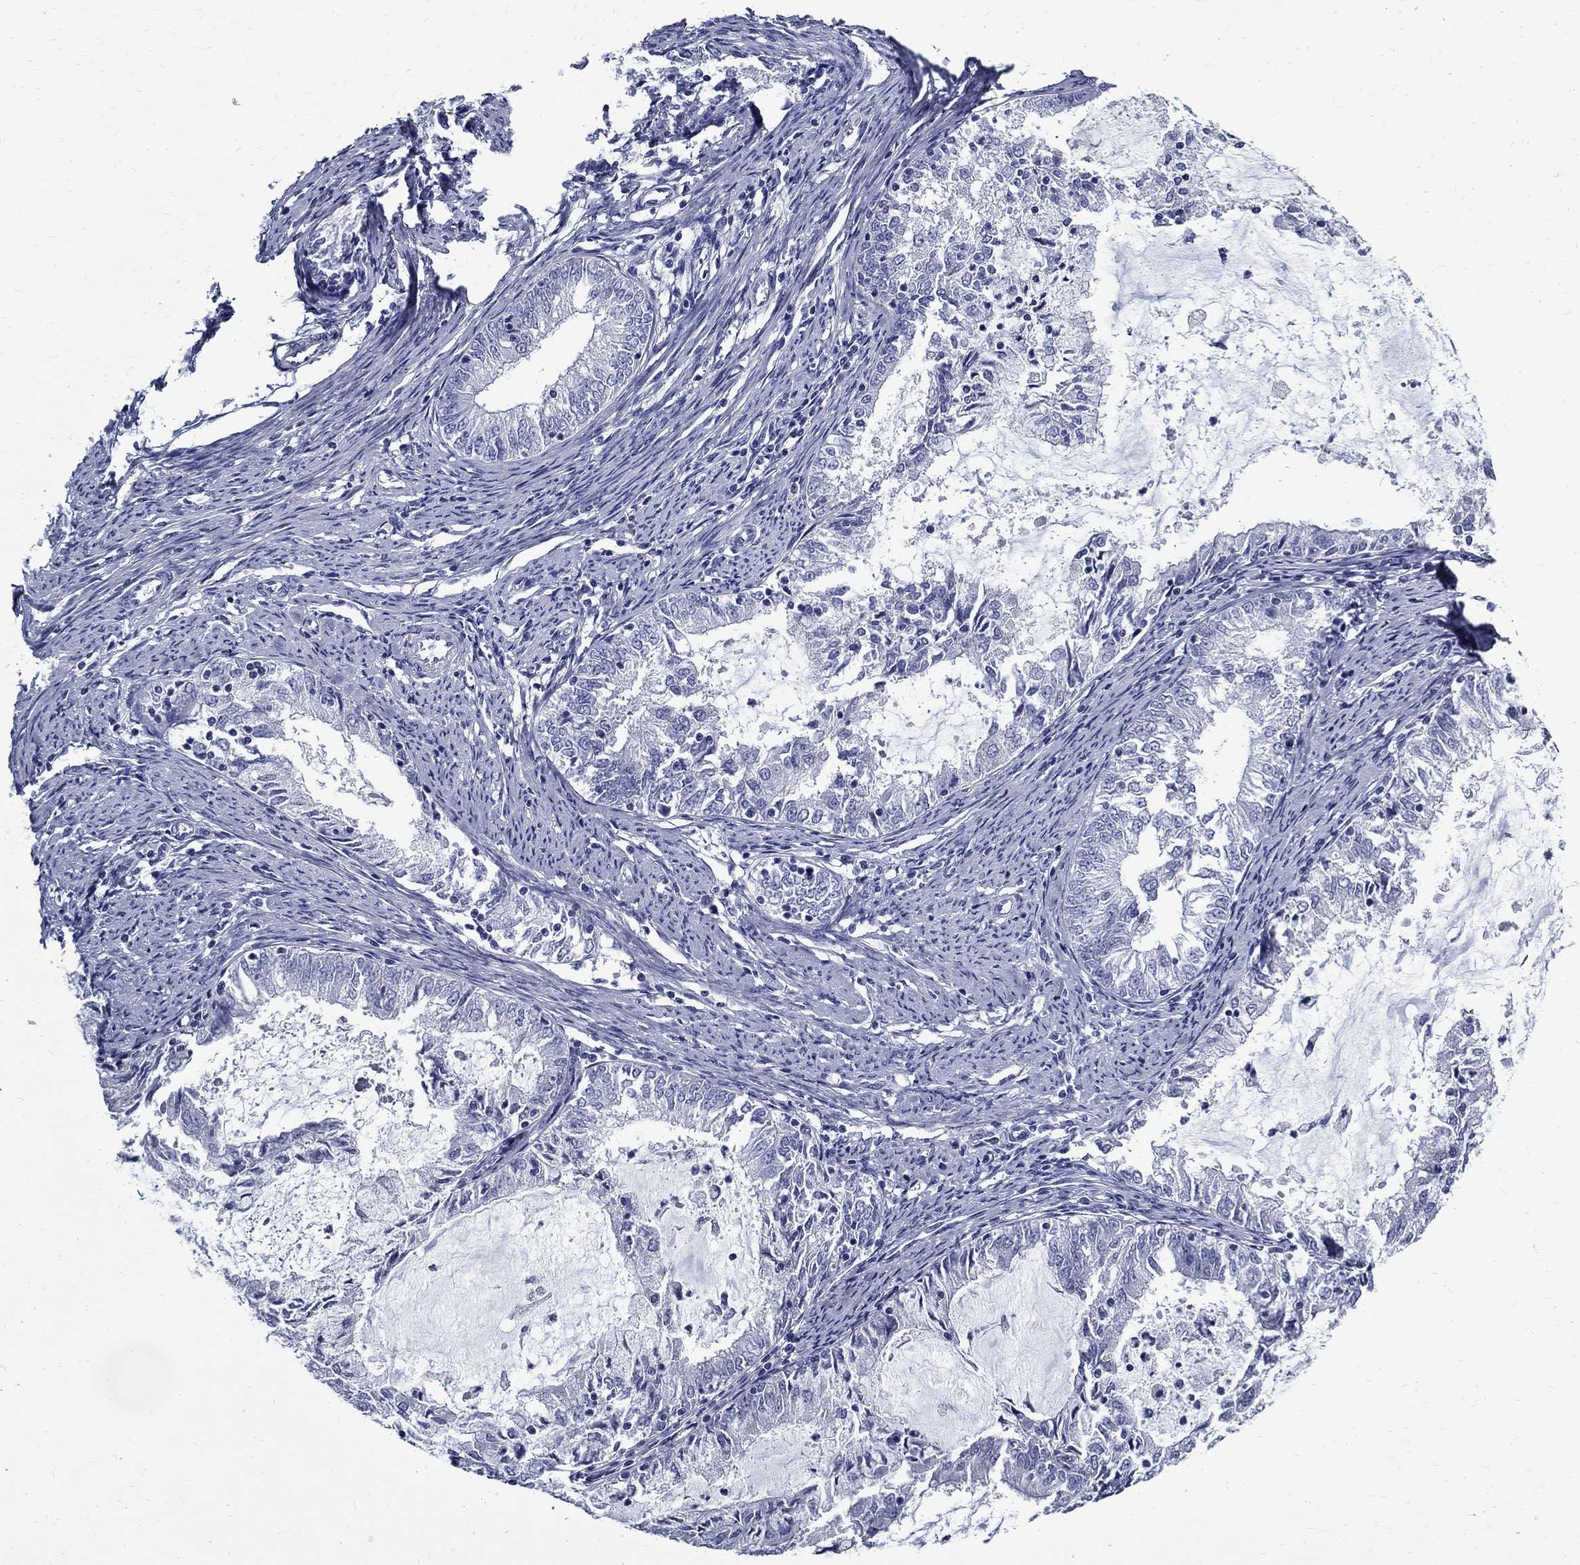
{"staining": {"intensity": "negative", "quantity": "none", "location": "none"}, "tissue": "endometrial cancer", "cell_type": "Tumor cells", "image_type": "cancer", "snomed": [{"axis": "morphology", "description": "Adenocarcinoma, NOS"}, {"axis": "topography", "description": "Endometrium"}], "caption": "Tumor cells are negative for protein expression in human adenocarcinoma (endometrial).", "gene": "TGM4", "patient": {"sex": "female", "age": 57}}